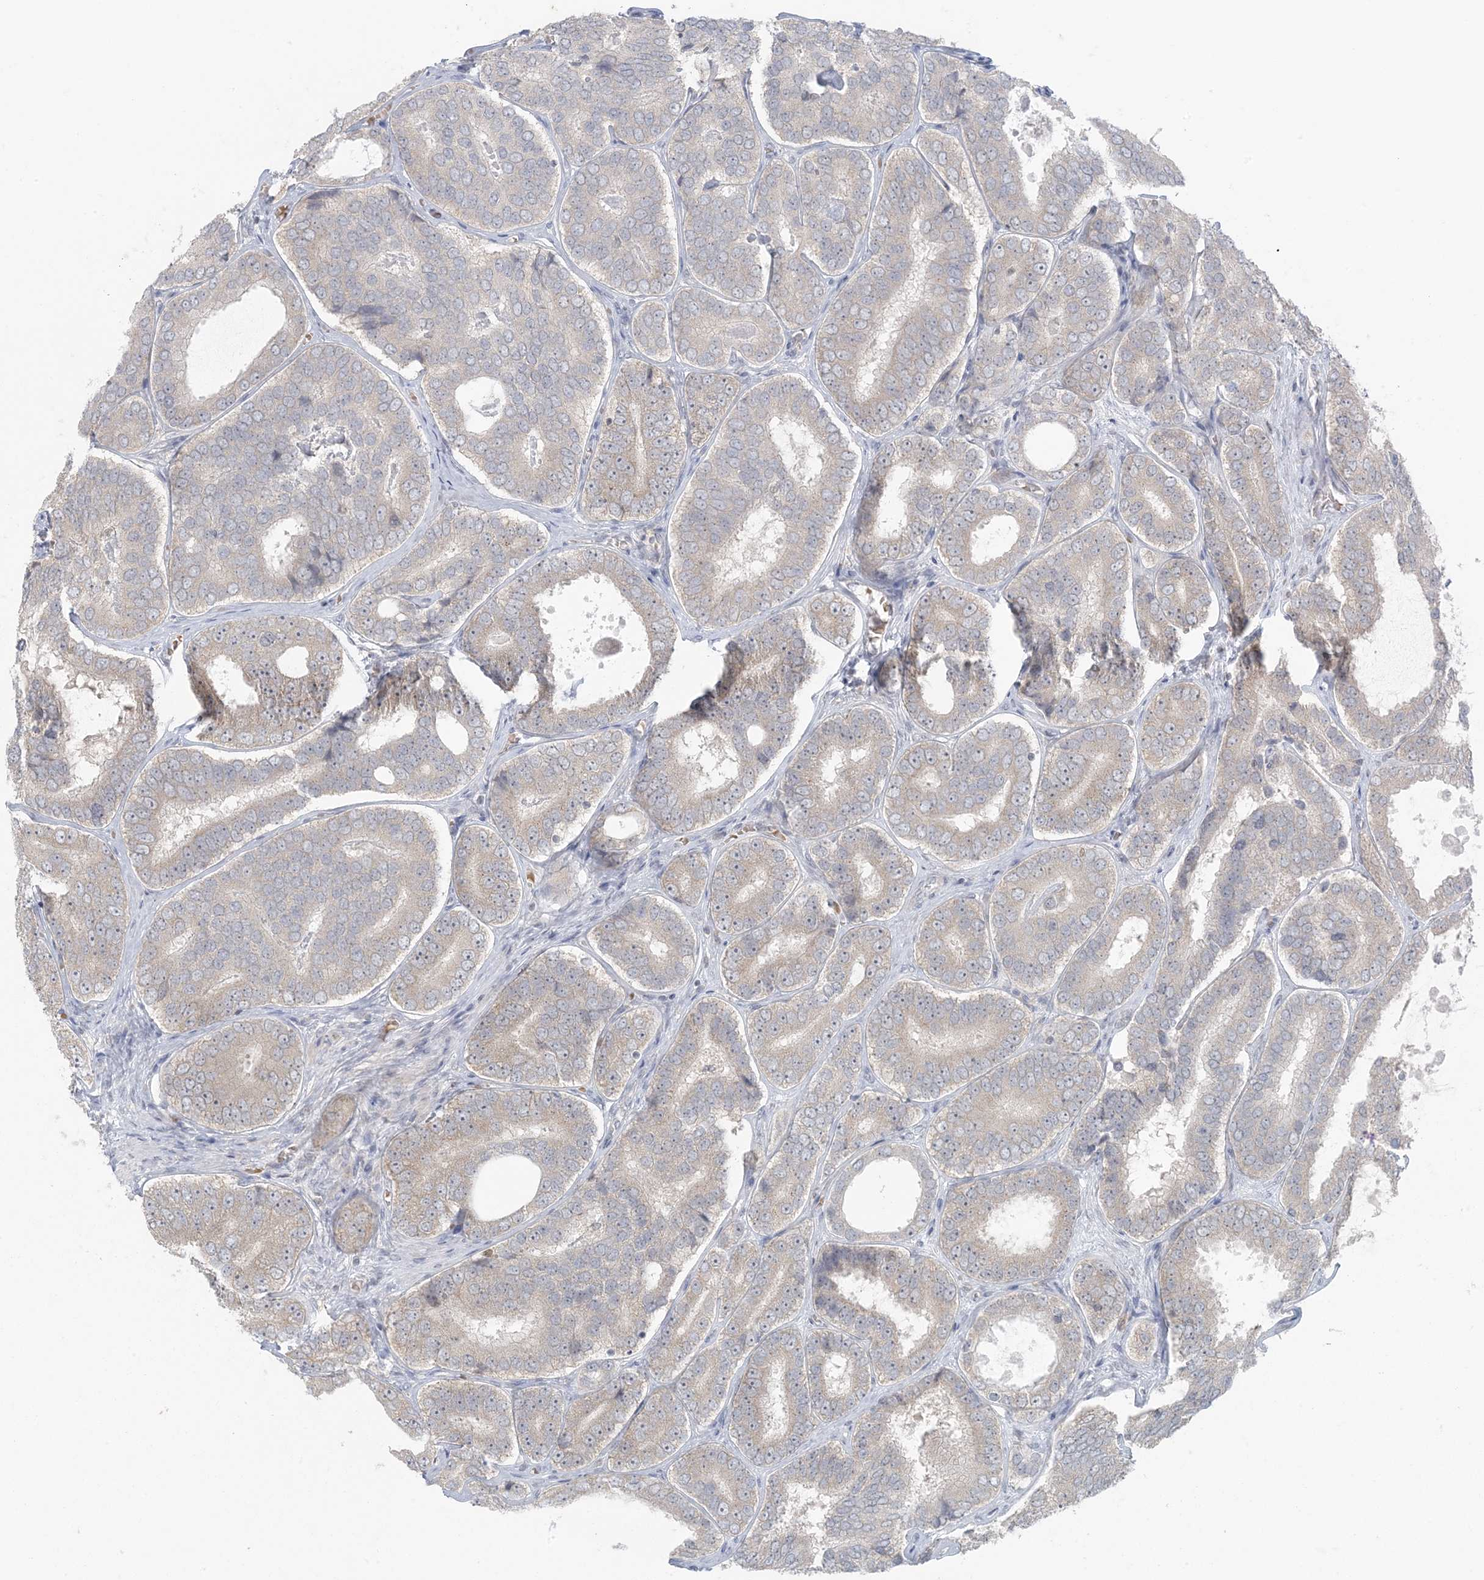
{"staining": {"intensity": "negative", "quantity": "none", "location": "none"}, "tissue": "prostate cancer", "cell_type": "Tumor cells", "image_type": "cancer", "snomed": [{"axis": "morphology", "description": "Adenocarcinoma, High grade"}, {"axis": "topography", "description": "Prostate"}], "caption": "Micrograph shows no significant protein expression in tumor cells of prostate high-grade adenocarcinoma. (DAB immunohistochemistry, high magnification).", "gene": "CTDNEP1", "patient": {"sex": "male", "age": 56}}